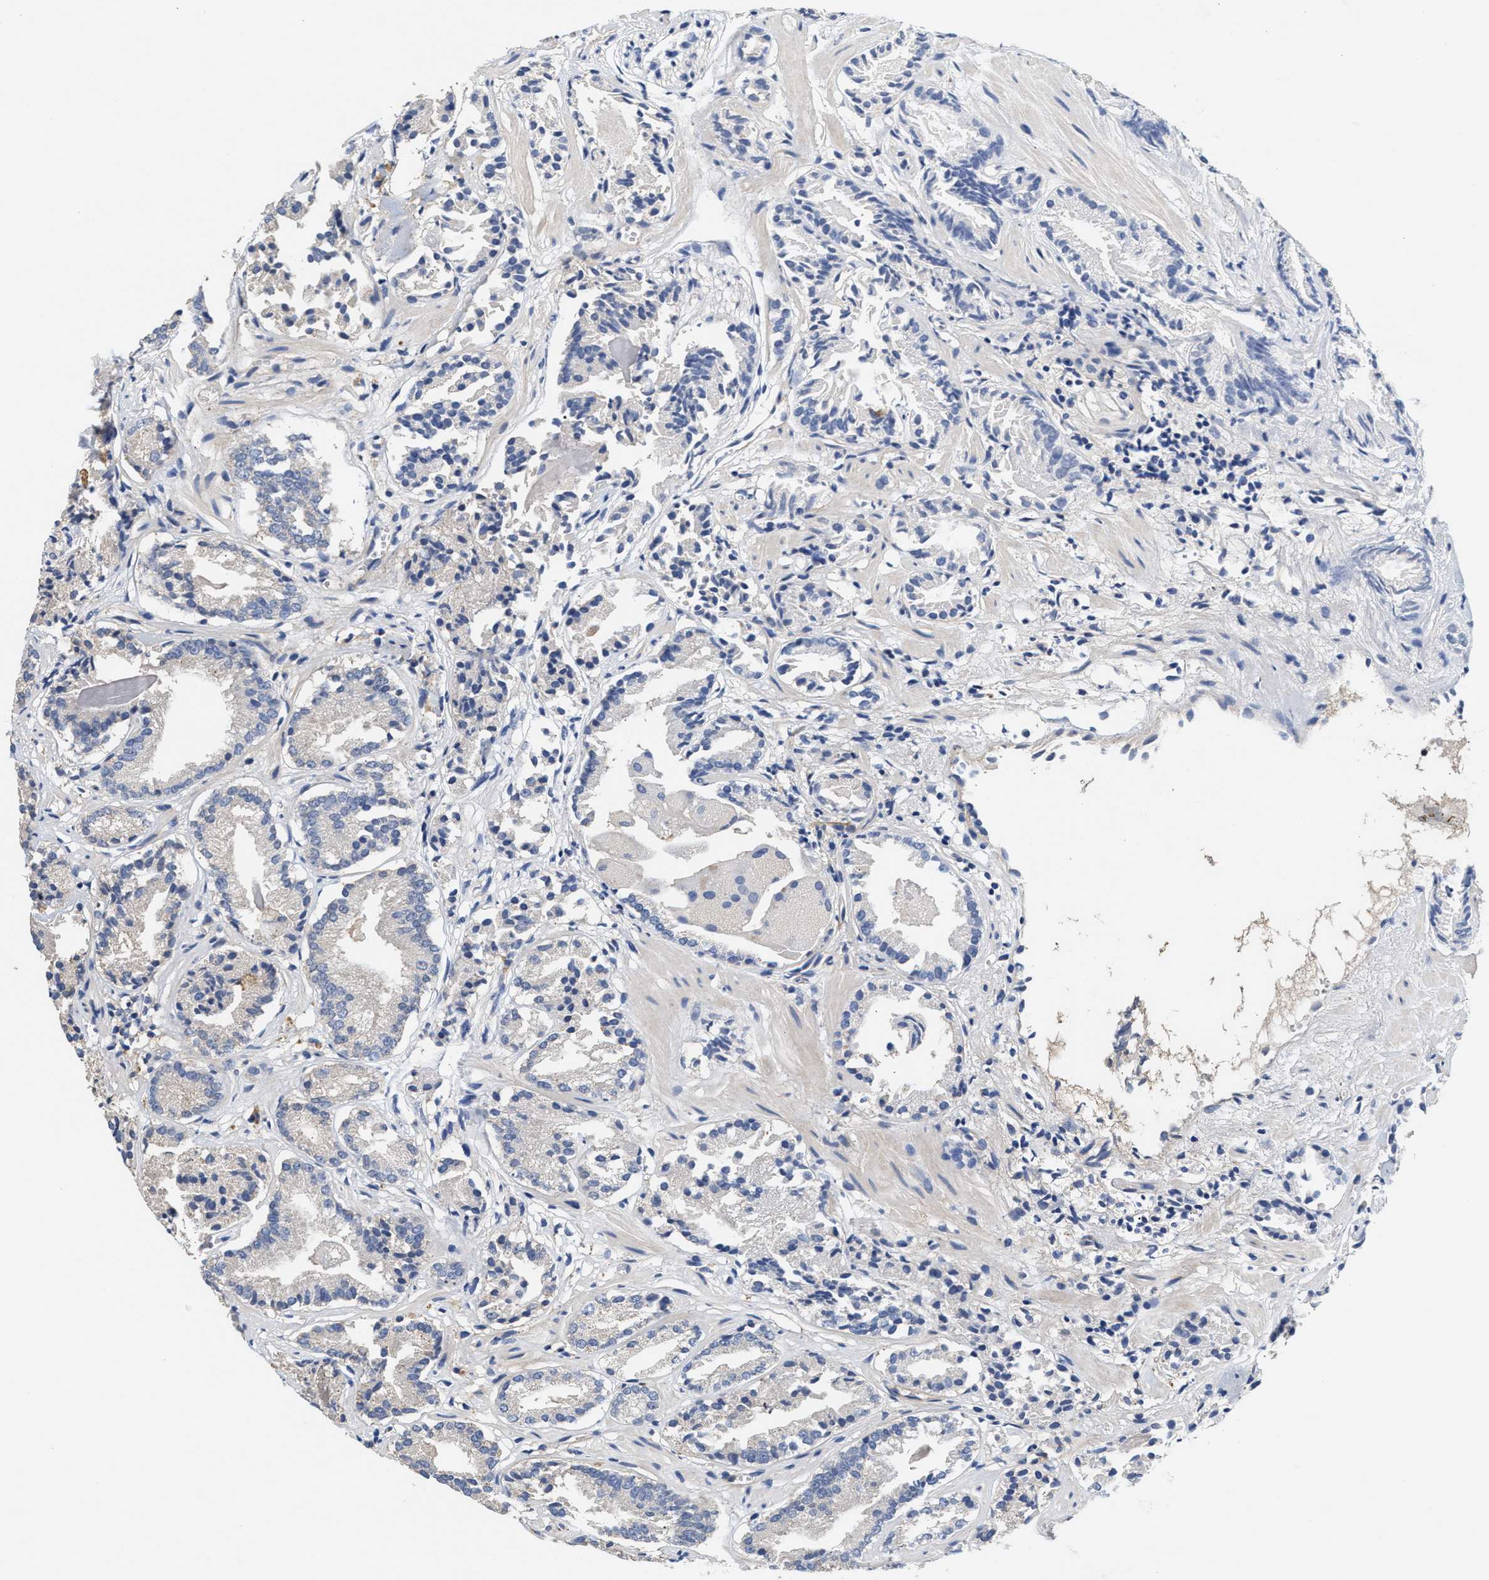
{"staining": {"intensity": "negative", "quantity": "none", "location": "none"}, "tissue": "prostate cancer", "cell_type": "Tumor cells", "image_type": "cancer", "snomed": [{"axis": "morphology", "description": "Adenocarcinoma, Low grade"}, {"axis": "topography", "description": "Prostate"}], "caption": "IHC micrograph of neoplastic tissue: prostate cancer stained with DAB (3,3'-diaminobenzidine) displays no significant protein expression in tumor cells.", "gene": "KLB", "patient": {"sex": "male", "age": 51}}